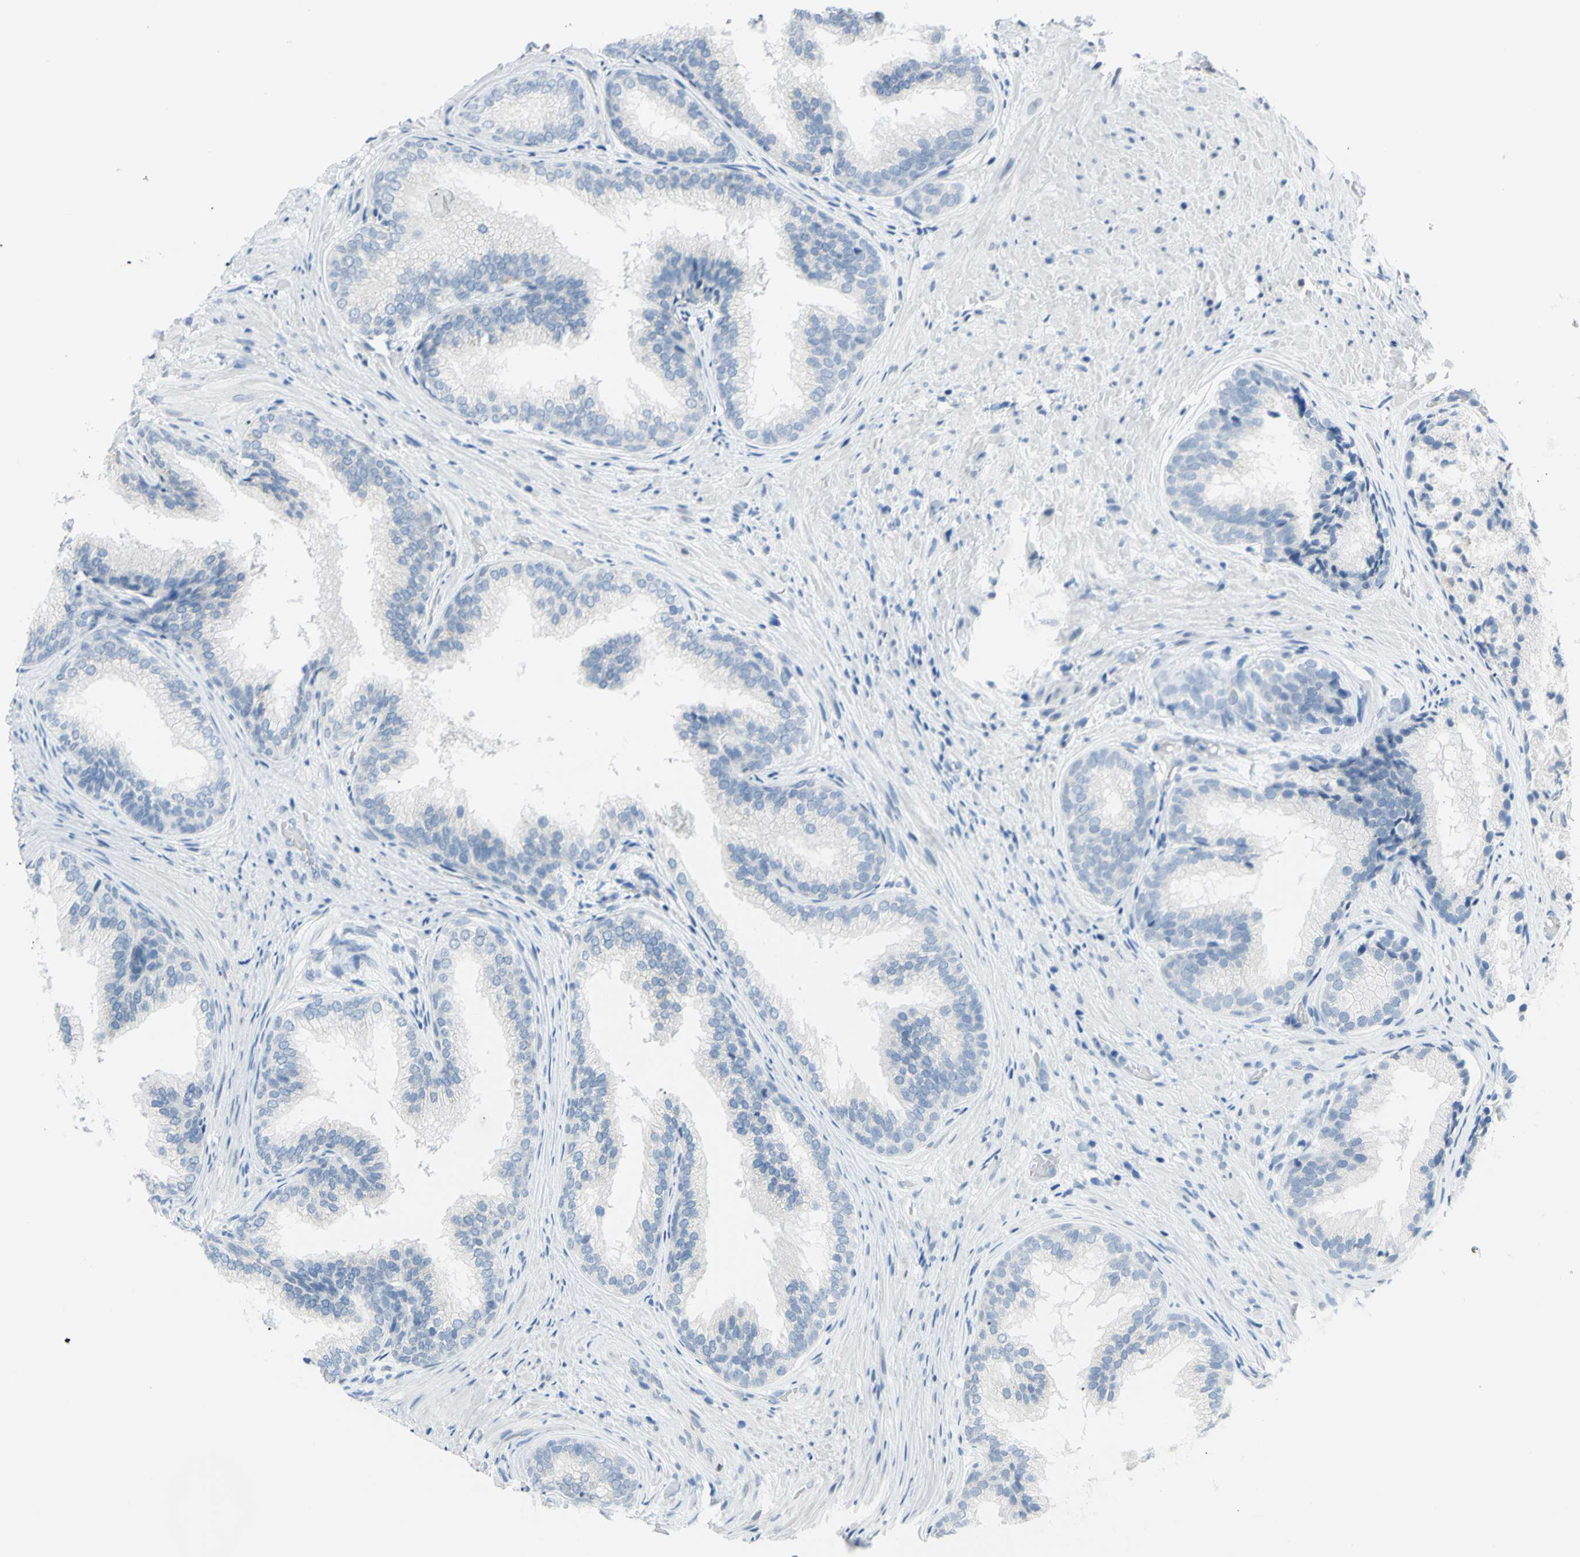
{"staining": {"intensity": "negative", "quantity": "none", "location": "none"}, "tissue": "prostate", "cell_type": "Glandular cells", "image_type": "normal", "snomed": [{"axis": "morphology", "description": "Normal tissue, NOS"}, {"axis": "topography", "description": "Prostate"}], "caption": "This is an immunohistochemistry histopathology image of normal human prostate. There is no expression in glandular cells.", "gene": "DCT", "patient": {"sex": "male", "age": 76}}